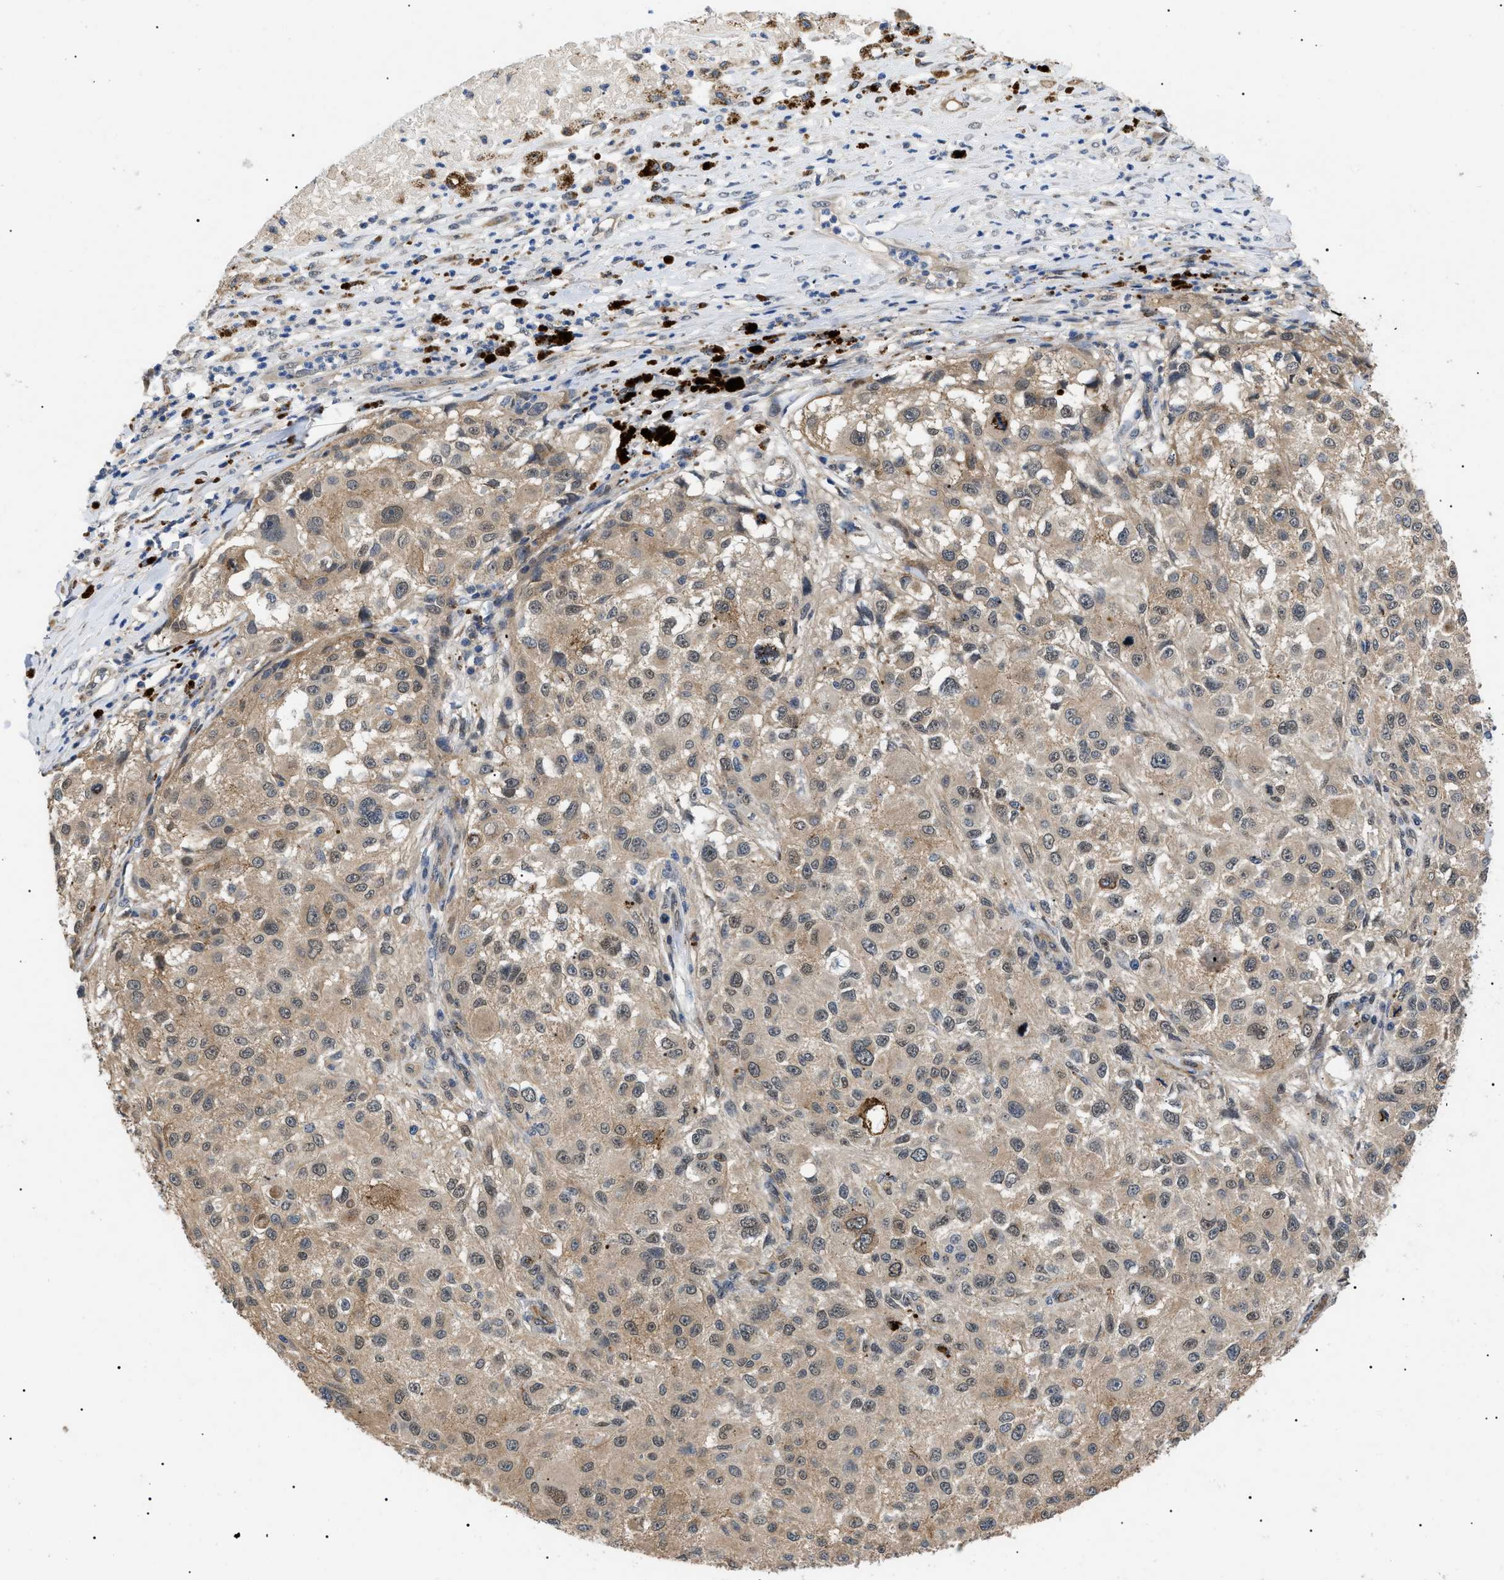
{"staining": {"intensity": "weak", "quantity": "25%-75%", "location": "cytoplasmic/membranous,nuclear"}, "tissue": "melanoma", "cell_type": "Tumor cells", "image_type": "cancer", "snomed": [{"axis": "morphology", "description": "Necrosis, NOS"}, {"axis": "morphology", "description": "Malignant melanoma, NOS"}, {"axis": "topography", "description": "Skin"}], "caption": "Melanoma stained with immunohistochemistry (IHC) reveals weak cytoplasmic/membranous and nuclear staining in approximately 25%-75% of tumor cells.", "gene": "CRCP", "patient": {"sex": "female", "age": 87}}